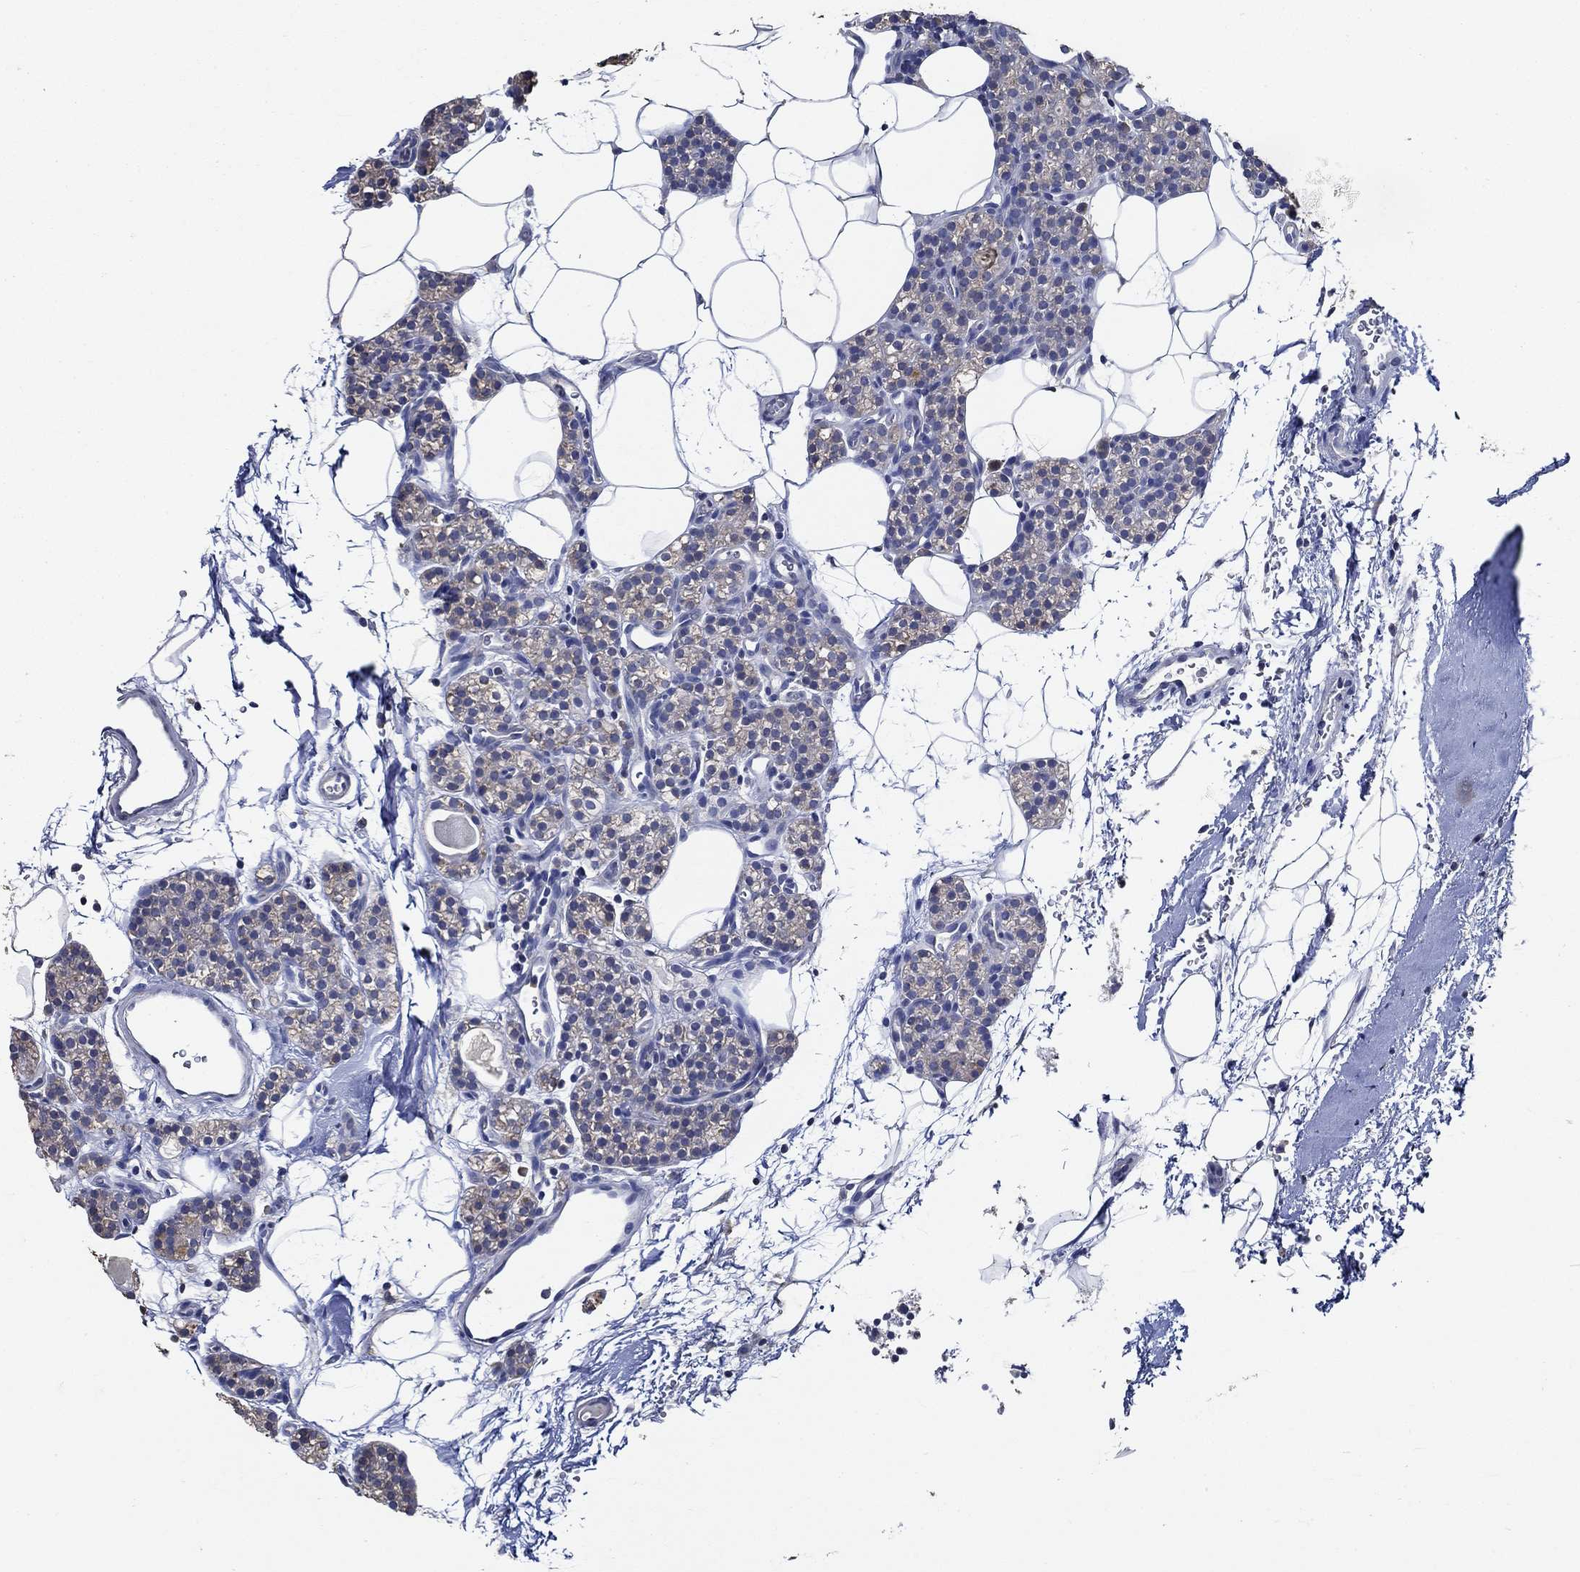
{"staining": {"intensity": "weak", "quantity": "25%-75%", "location": "cytoplasmic/membranous"}, "tissue": "parathyroid gland", "cell_type": "Glandular cells", "image_type": "normal", "snomed": [{"axis": "morphology", "description": "Normal tissue, NOS"}, {"axis": "topography", "description": "Parathyroid gland"}], "caption": "The image exhibits immunohistochemical staining of normal parathyroid gland. There is weak cytoplasmic/membranous expression is appreciated in approximately 25%-75% of glandular cells. (DAB (3,3'-diaminobenzidine) IHC with brightfield microscopy, high magnification).", "gene": "DOCK3", "patient": {"sex": "female", "age": 67}}